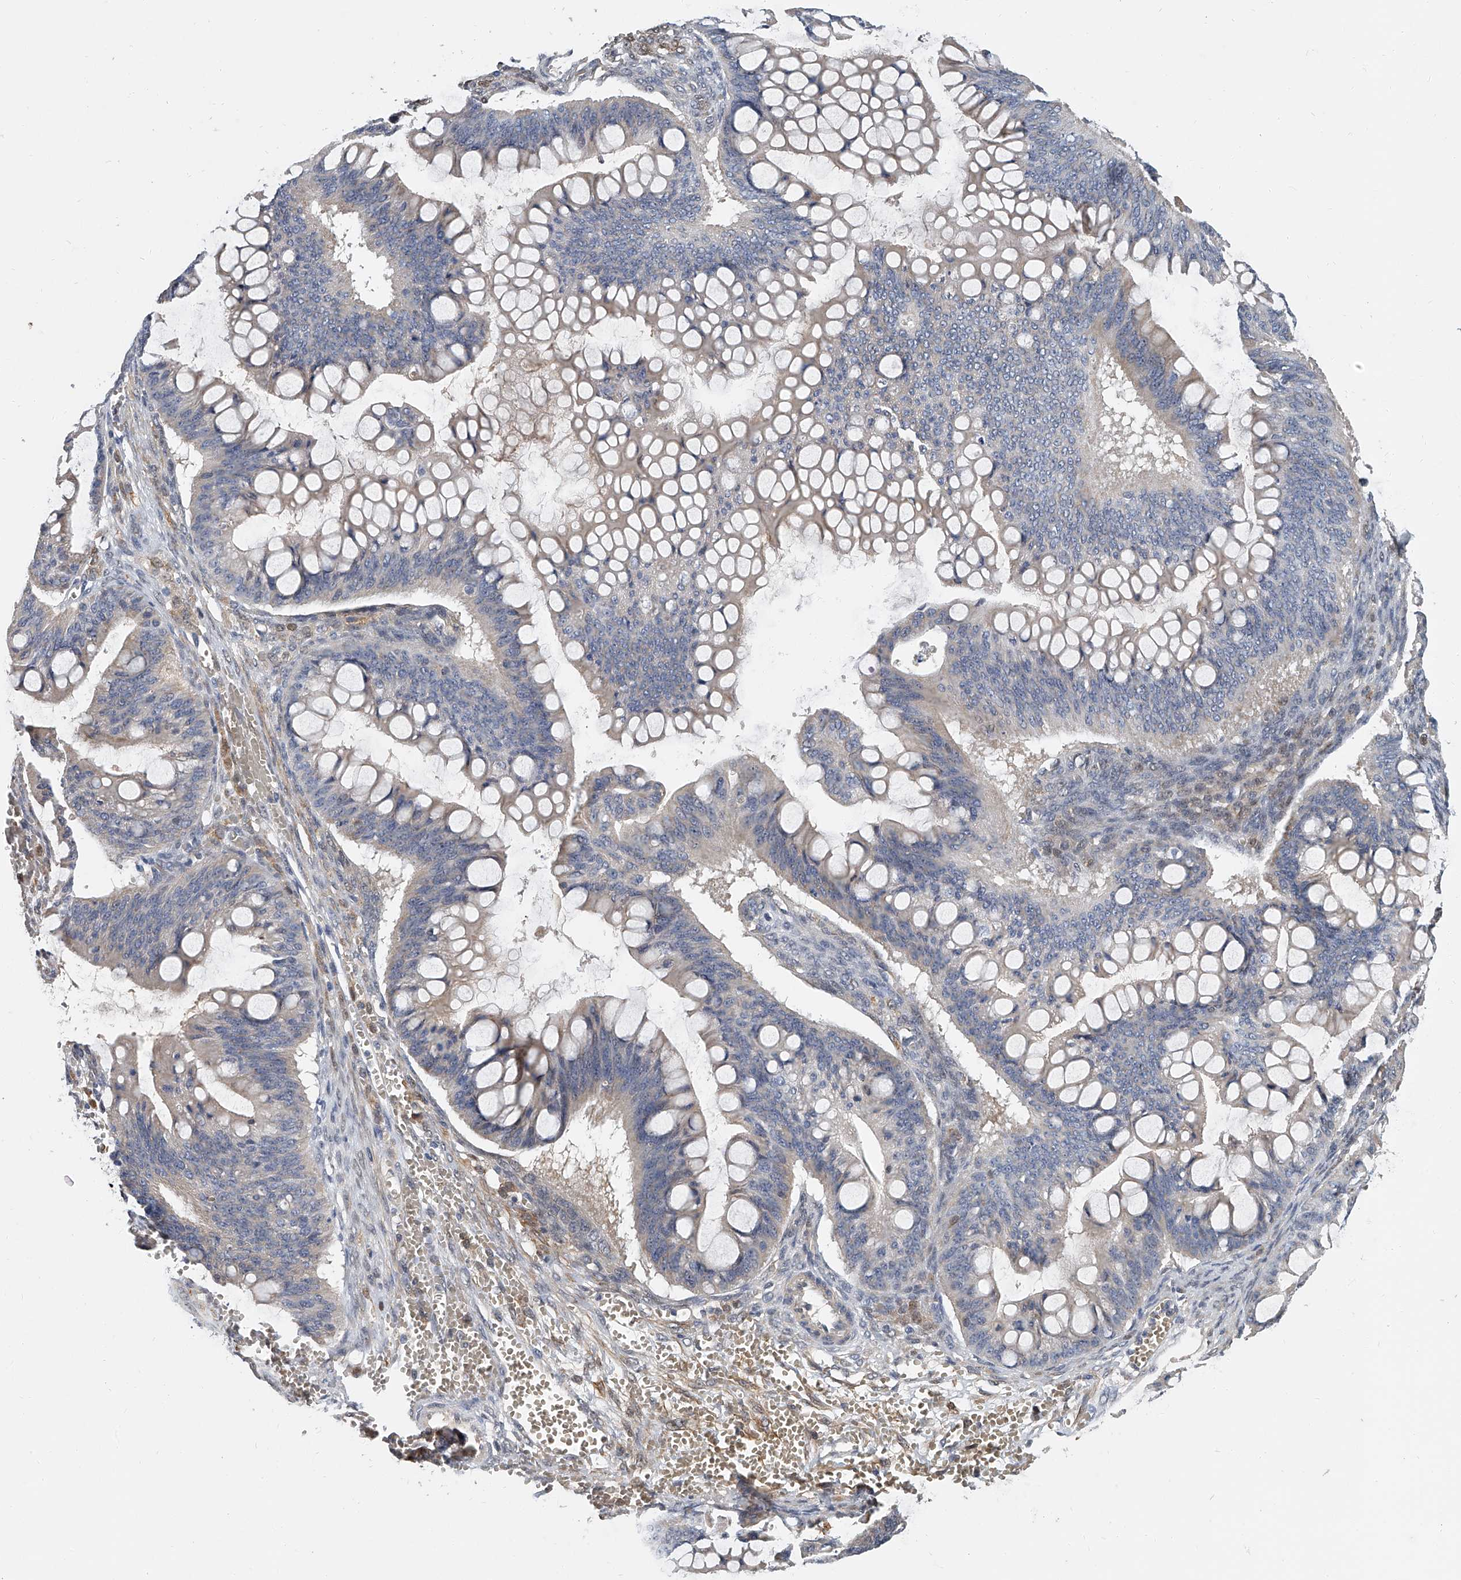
{"staining": {"intensity": "negative", "quantity": "none", "location": "none"}, "tissue": "ovarian cancer", "cell_type": "Tumor cells", "image_type": "cancer", "snomed": [{"axis": "morphology", "description": "Cystadenocarcinoma, mucinous, NOS"}, {"axis": "topography", "description": "Ovary"}], "caption": "High magnification brightfield microscopy of ovarian mucinous cystadenocarcinoma stained with DAB (brown) and counterstained with hematoxylin (blue): tumor cells show no significant positivity. Nuclei are stained in blue.", "gene": "CD200", "patient": {"sex": "female", "age": 73}}